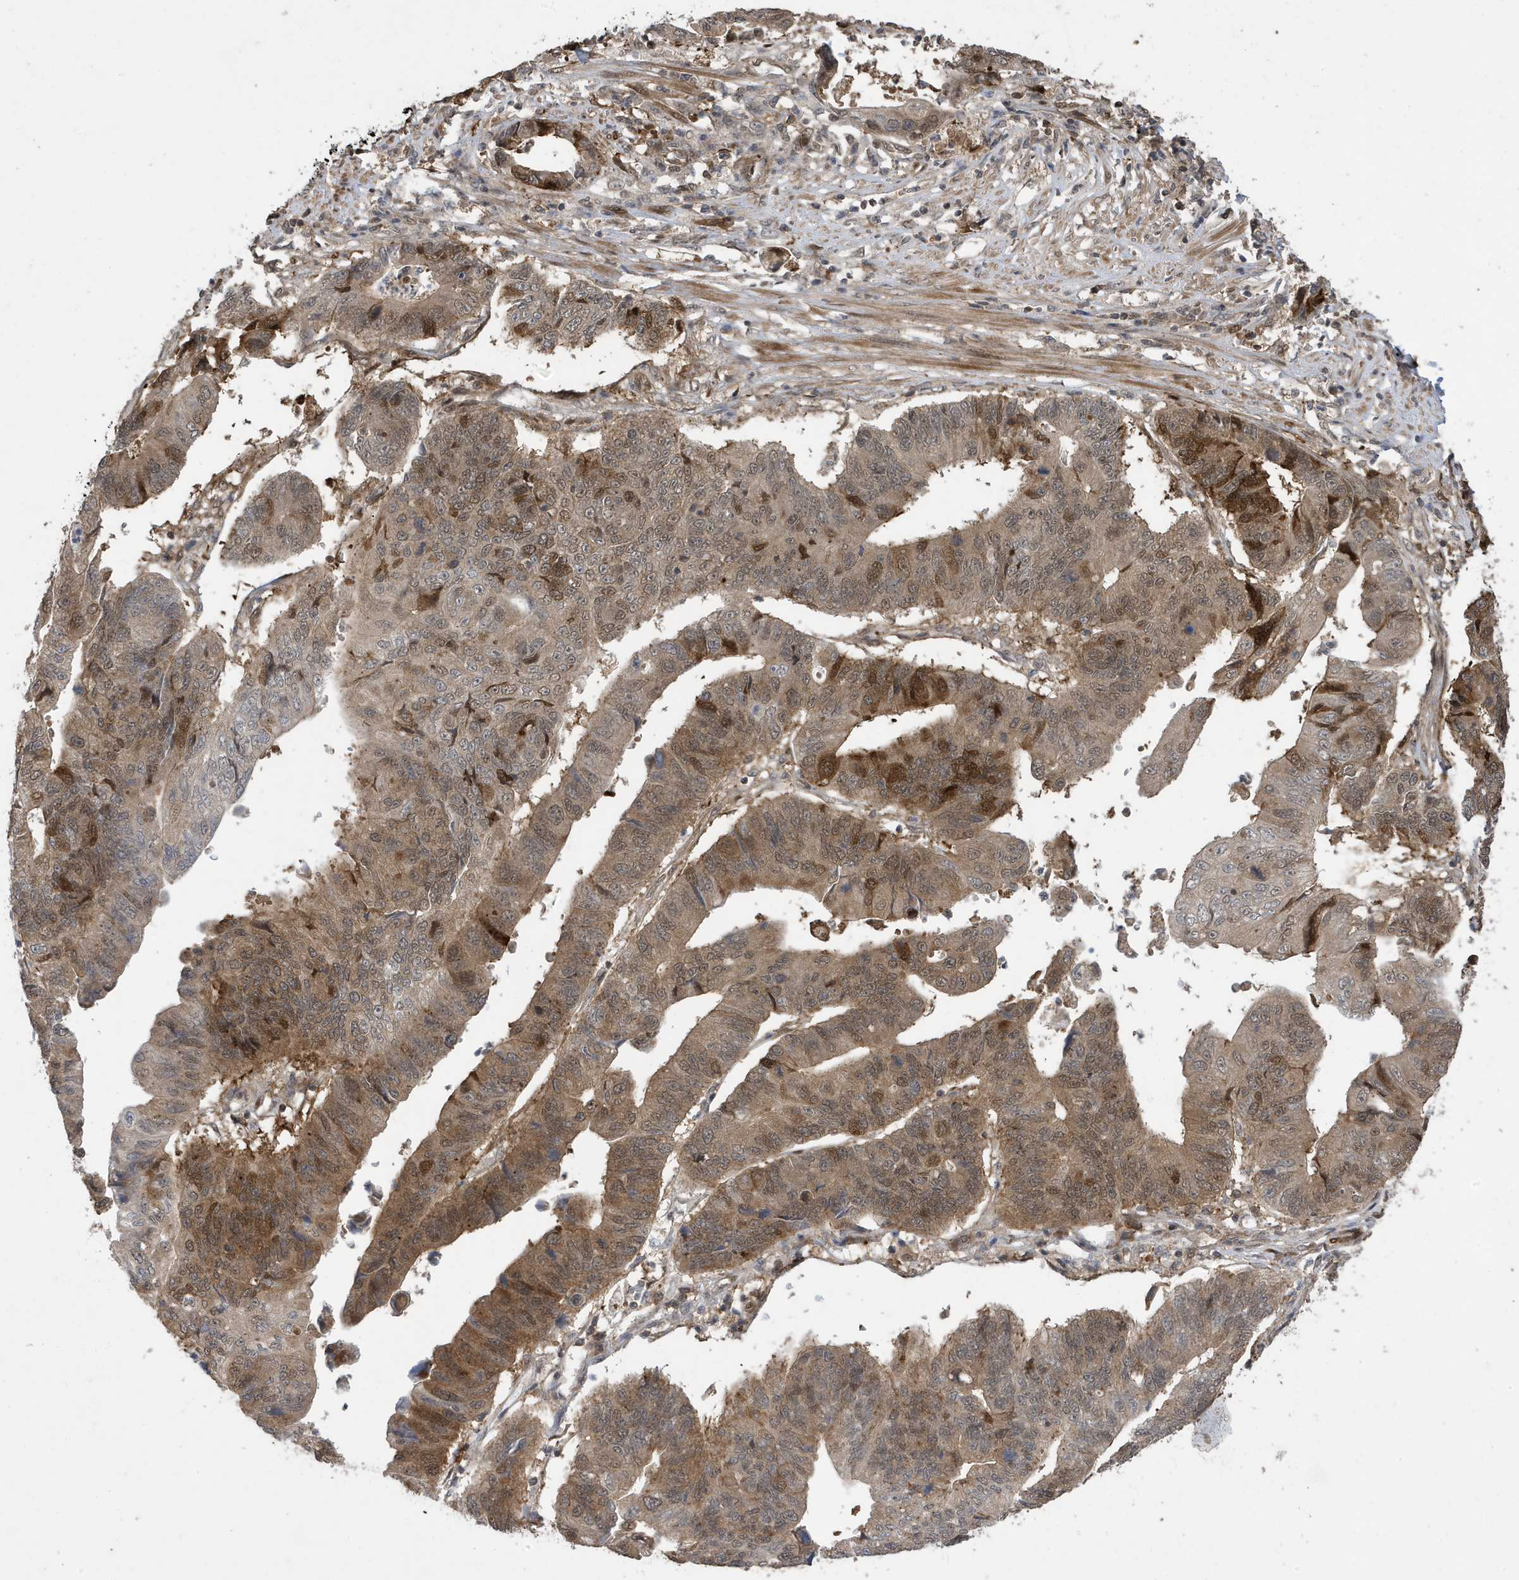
{"staining": {"intensity": "moderate", "quantity": "25%-75%", "location": "cytoplasmic/membranous,nuclear"}, "tissue": "stomach cancer", "cell_type": "Tumor cells", "image_type": "cancer", "snomed": [{"axis": "morphology", "description": "Adenocarcinoma, NOS"}, {"axis": "topography", "description": "Stomach"}], "caption": "Tumor cells demonstrate moderate cytoplasmic/membranous and nuclear staining in about 25%-75% of cells in stomach cancer.", "gene": "UBQLN1", "patient": {"sex": "male", "age": 59}}